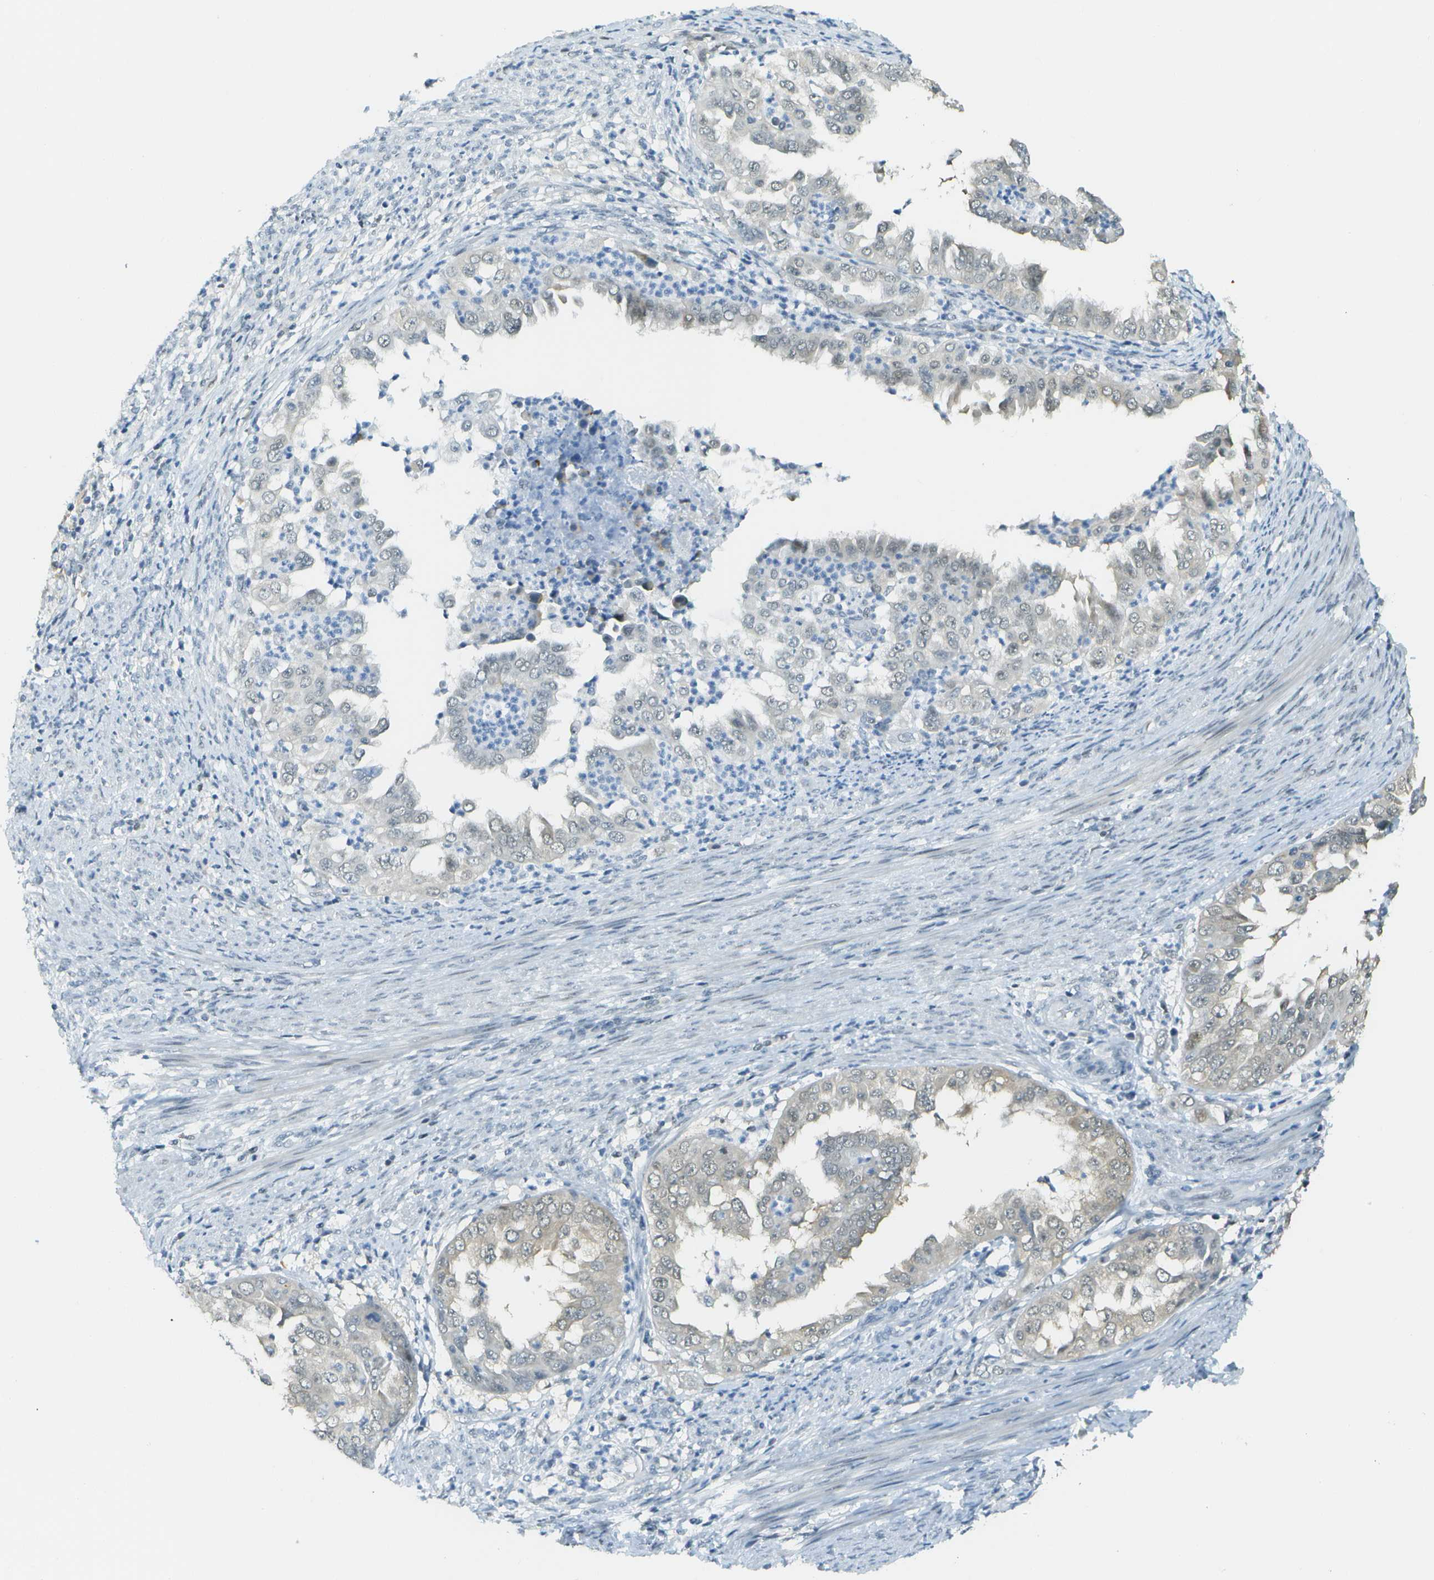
{"staining": {"intensity": "negative", "quantity": "none", "location": "none"}, "tissue": "endometrial cancer", "cell_type": "Tumor cells", "image_type": "cancer", "snomed": [{"axis": "morphology", "description": "Adenocarcinoma, NOS"}, {"axis": "topography", "description": "Endometrium"}], "caption": "Photomicrograph shows no significant protein positivity in tumor cells of endometrial adenocarcinoma.", "gene": "NEK11", "patient": {"sex": "female", "age": 85}}